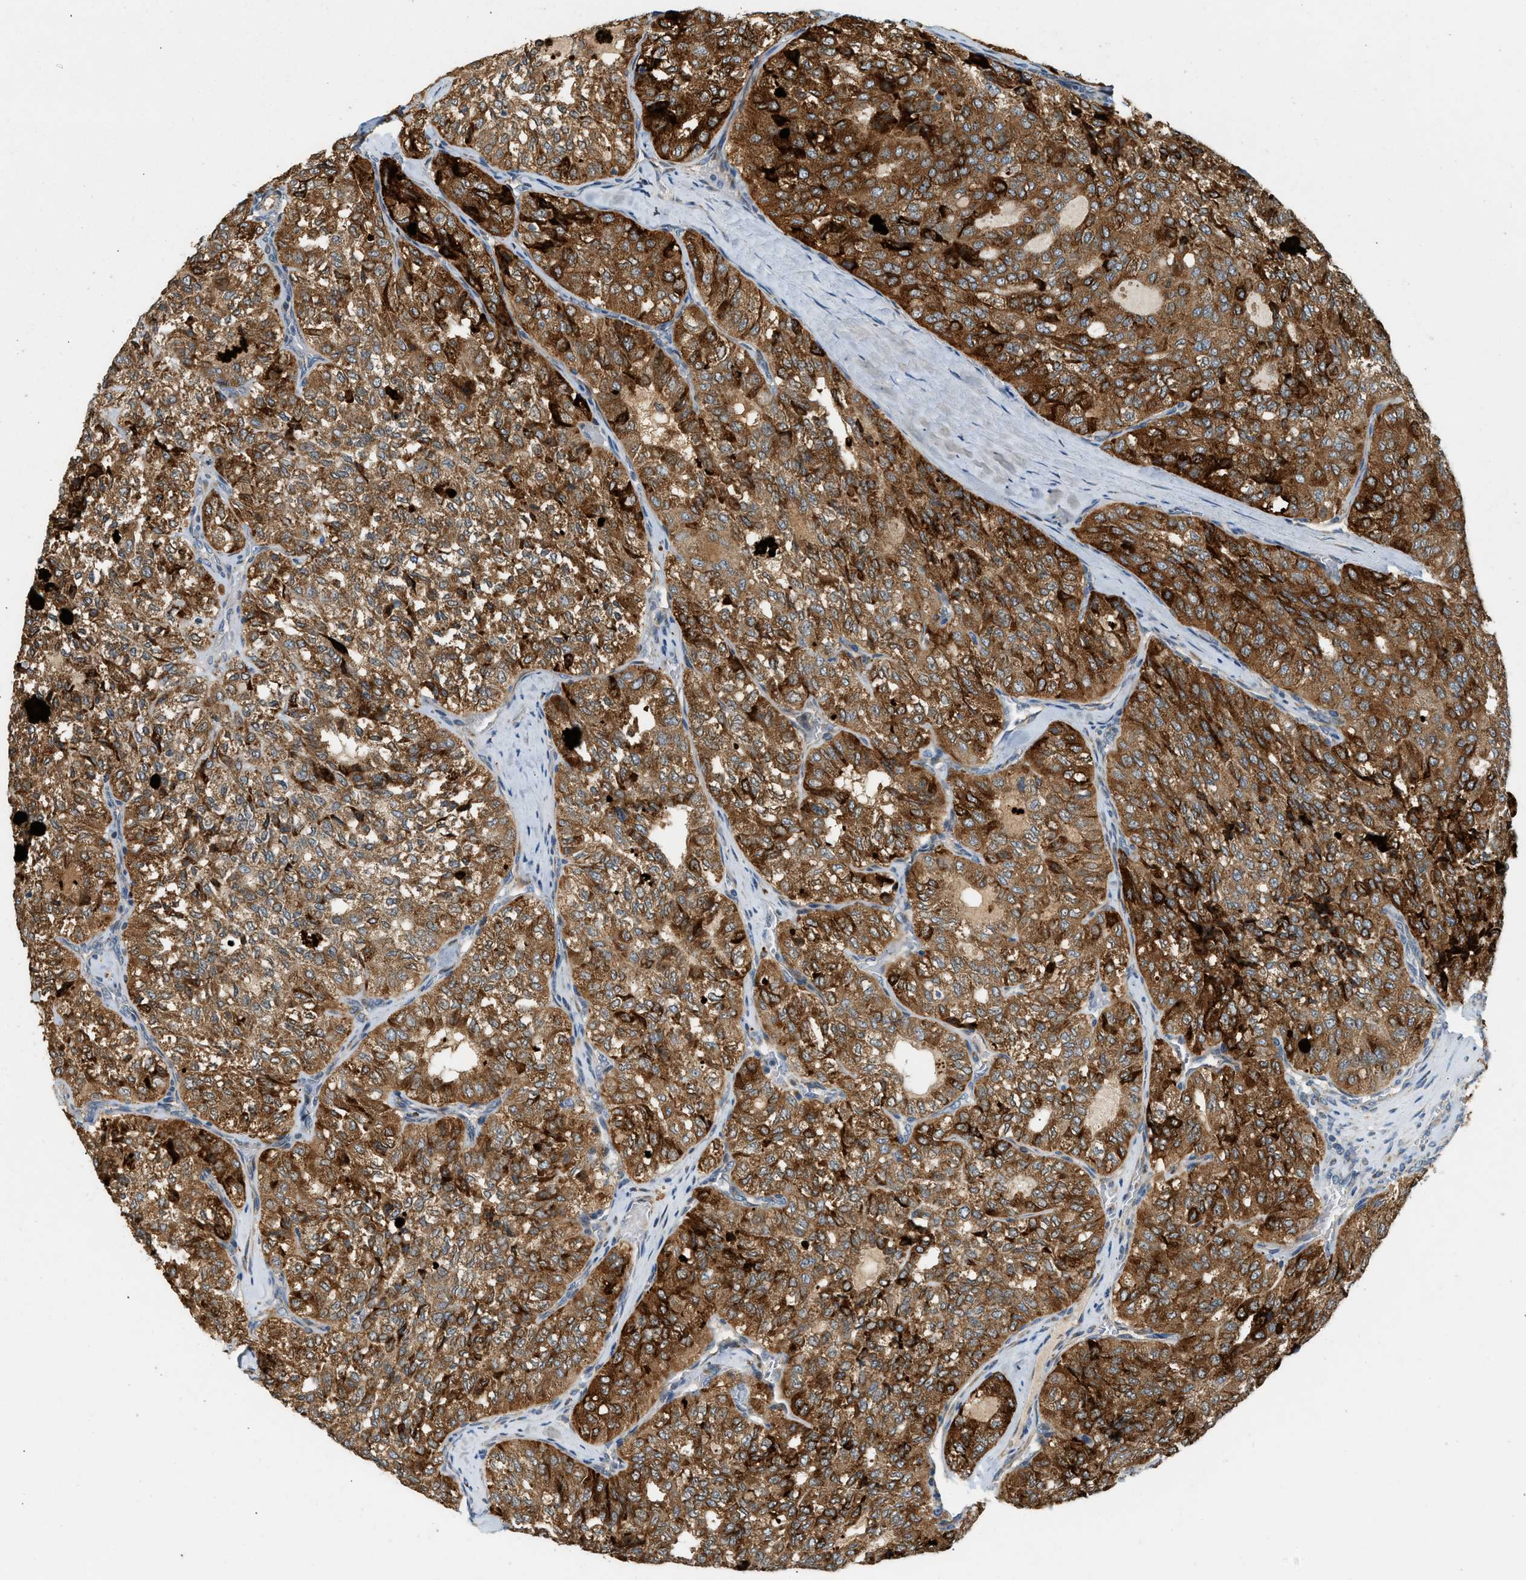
{"staining": {"intensity": "strong", "quantity": ">75%", "location": "cytoplasmic/membranous"}, "tissue": "thyroid cancer", "cell_type": "Tumor cells", "image_type": "cancer", "snomed": [{"axis": "morphology", "description": "Follicular adenoma carcinoma, NOS"}, {"axis": "topography", "description": "Thyroid gland"}], "caption": "This is an image of immunohistochemistry staining of thyroid cancer, which shows strong staining in the cytoplasmic/membranous of tumor cells.", "gene": "CTSB", "patient": {"sex": "male", "age": 75}}